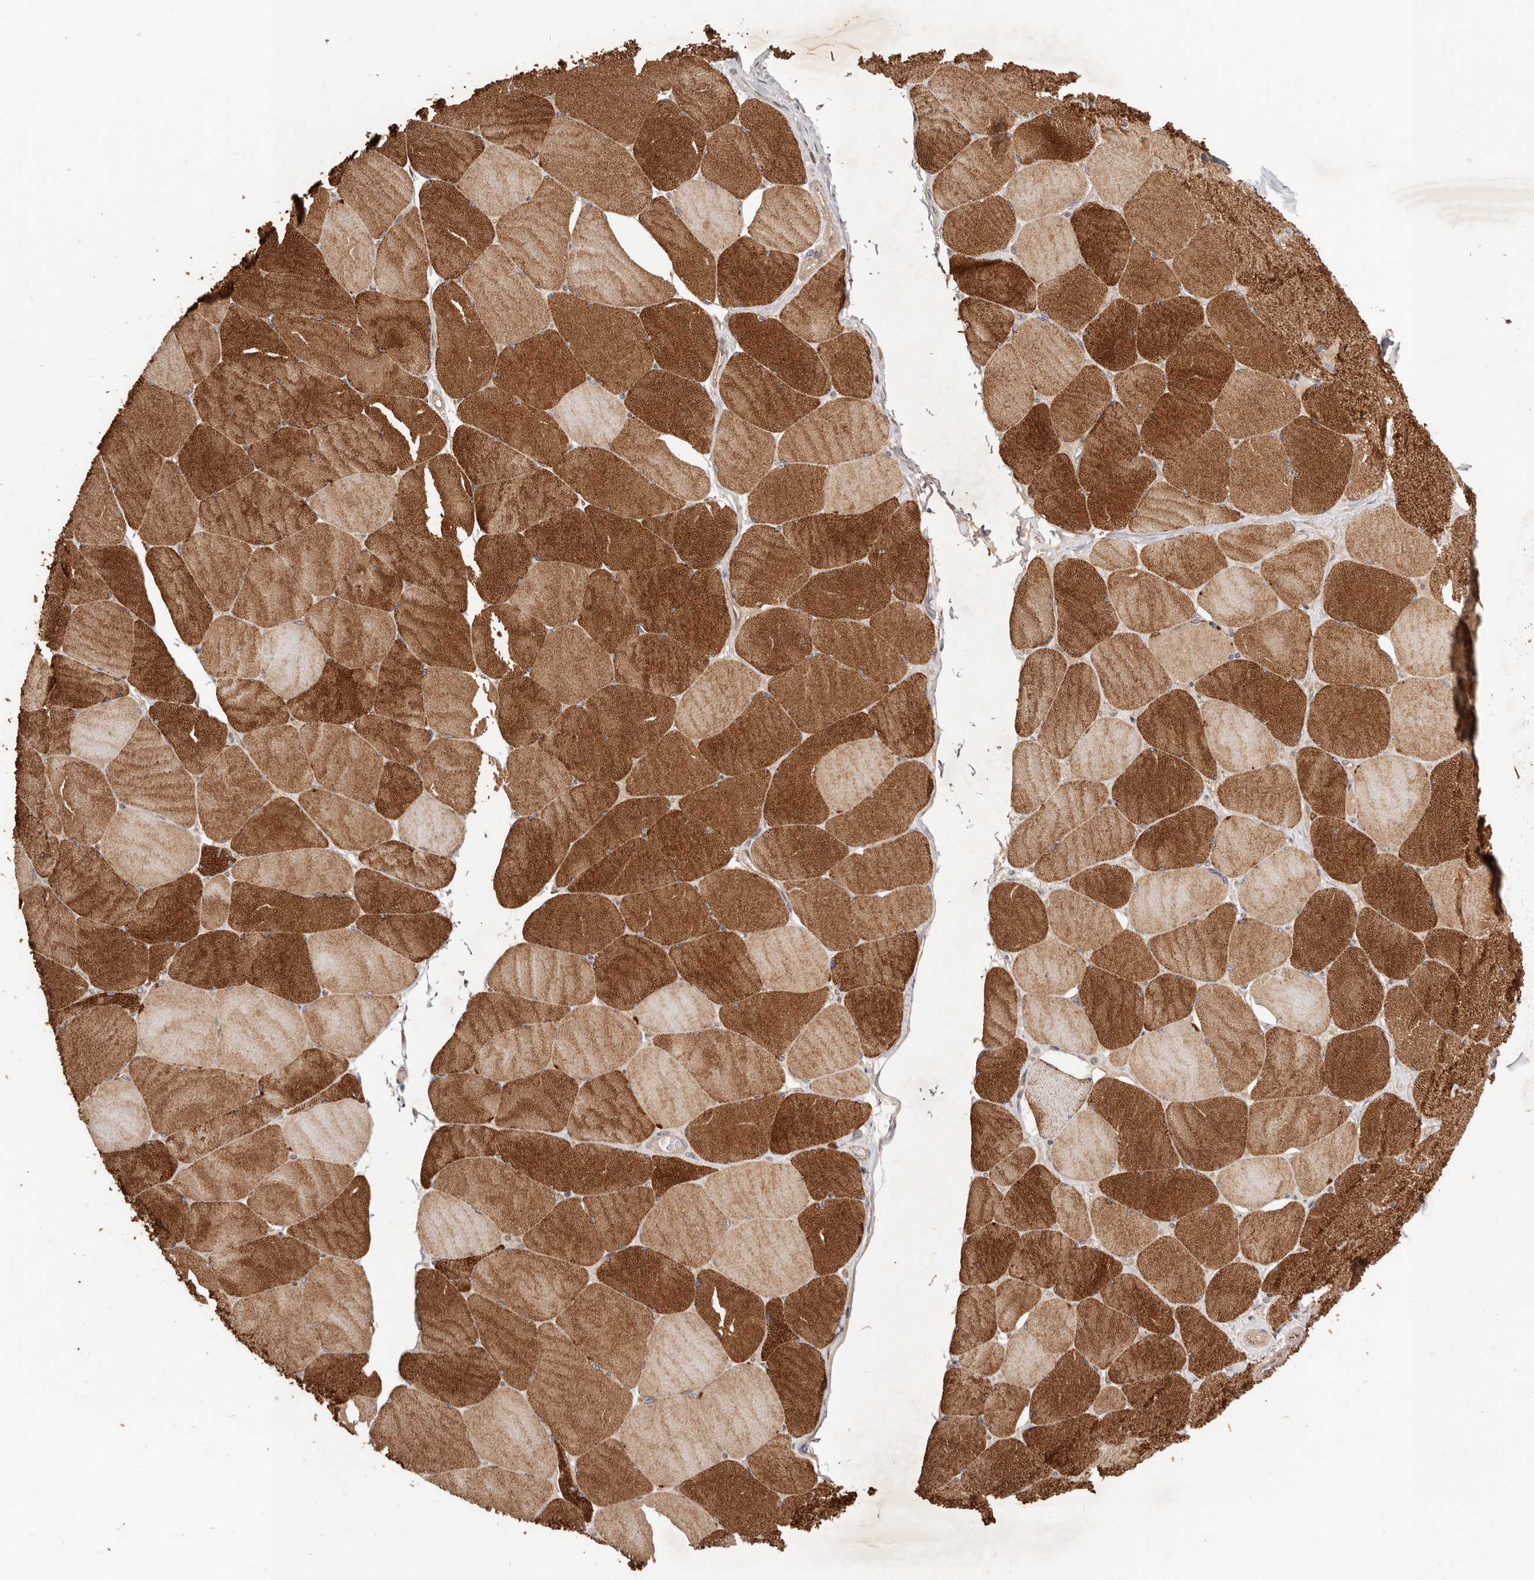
{"staining": {"intensity": "strong", "quantity": ">75%", "location": "cytoplasmic/membranous"}, "tissue": "skeletal muscle", "cell_type": "Myocytes", "image_type": "normal", "snomed": [{"axis": "morphology", "description": "Normal tissue, NOS"}, {"axis": "topography", "description": "Skeletal muscle"}, {"axis": "topography", "description": "Head-Neck"}], "caption": "Unremarkable skeletal muscle shows strong cytoplasmic/membranous staining in about >75% of myocytes.", "gene": "MACF1", "patient": {"sex": "male", "age": 66}}